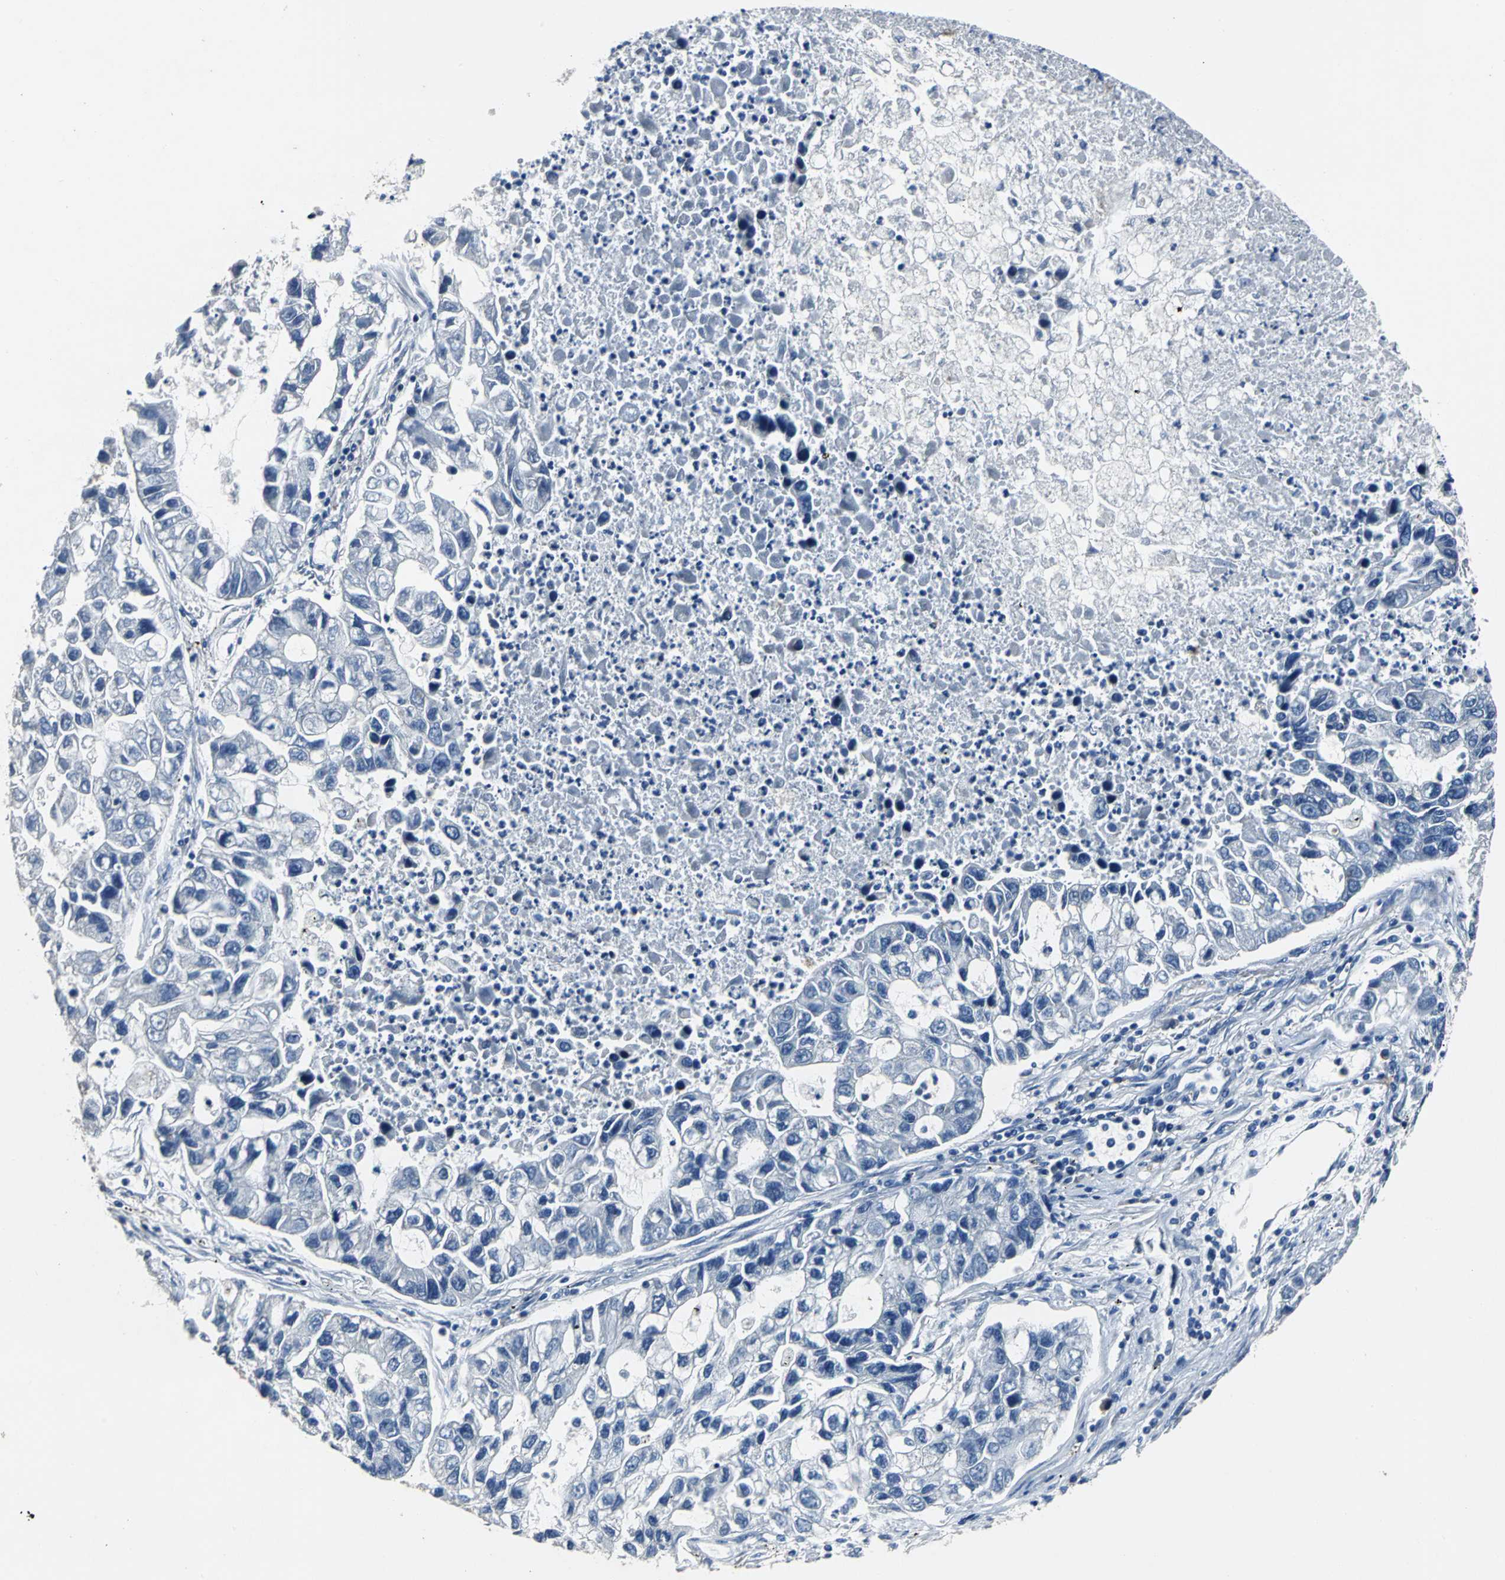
{"staining": {"intensity": "weak", "quantity": "25%-75%", "location": "cytoplasmic/membranous"}, "tissue": "lung cancer", "cell_type": "Tumor cells", "image_type": "cancer", "snomed": [{"axis": "morphology", "description": "Adenocarcinoma, NOS"}, {"axis": "topography", "description": "Lung"}], "caption": "Immunohistochemical staining of adenocarcinoma (lung) shows low levels of weak cytoplasmic/membranous positivity in about 25%-75% of tumor cells.", "gene": "IFI6", "patient": {"sex": "female", "age": 51}}